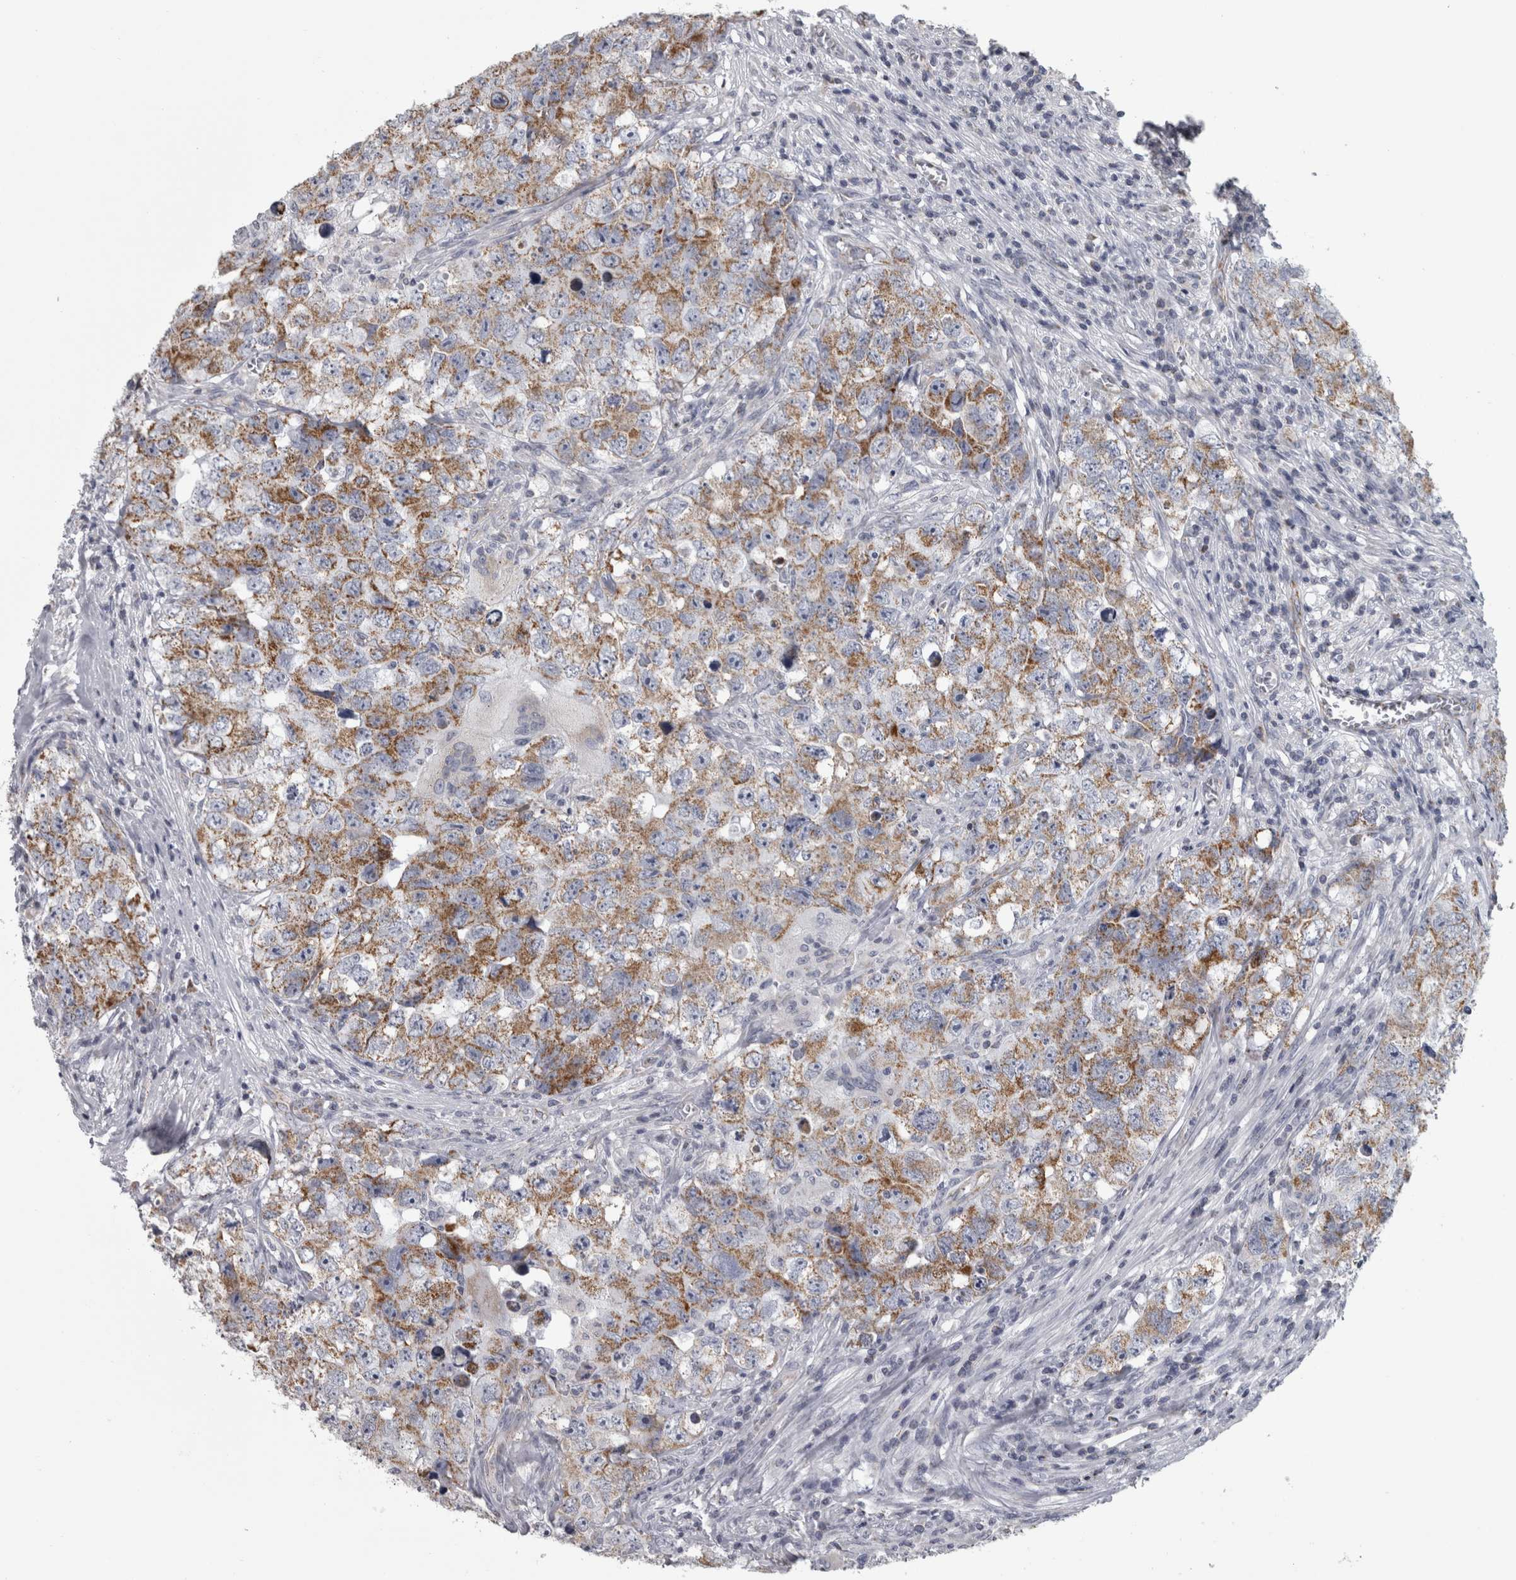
{"staining": {"intensity": "moderate", "quantity": ">75%", "location": "cytoplasmic/membranous"}, "tissue": "testis cancer", "cell_type": "Tumor cells", "image_type": "cancer", "snomed": [{"axis": "morphology", "description": "Seminoma, NOS"}, {"axis": "morphology", "description": "Carcinoma, Embryonal, NOS"}, {"axis": "topography", "description": "Testis"}], "caption": "An IHC histopathology image of tumor tissue is shown. Protein staining in brown shows moderate cytoplasmic/membranous positivity in testis seminoma within tumor cells. (Stains: DAB (3,3'-diaminobenzidine) in brown, nuclei in blue, Microscopy: brightfield microscopy at high magnification).", "gene": "DBT", "patient": {"sex": "male", "age": 43}}